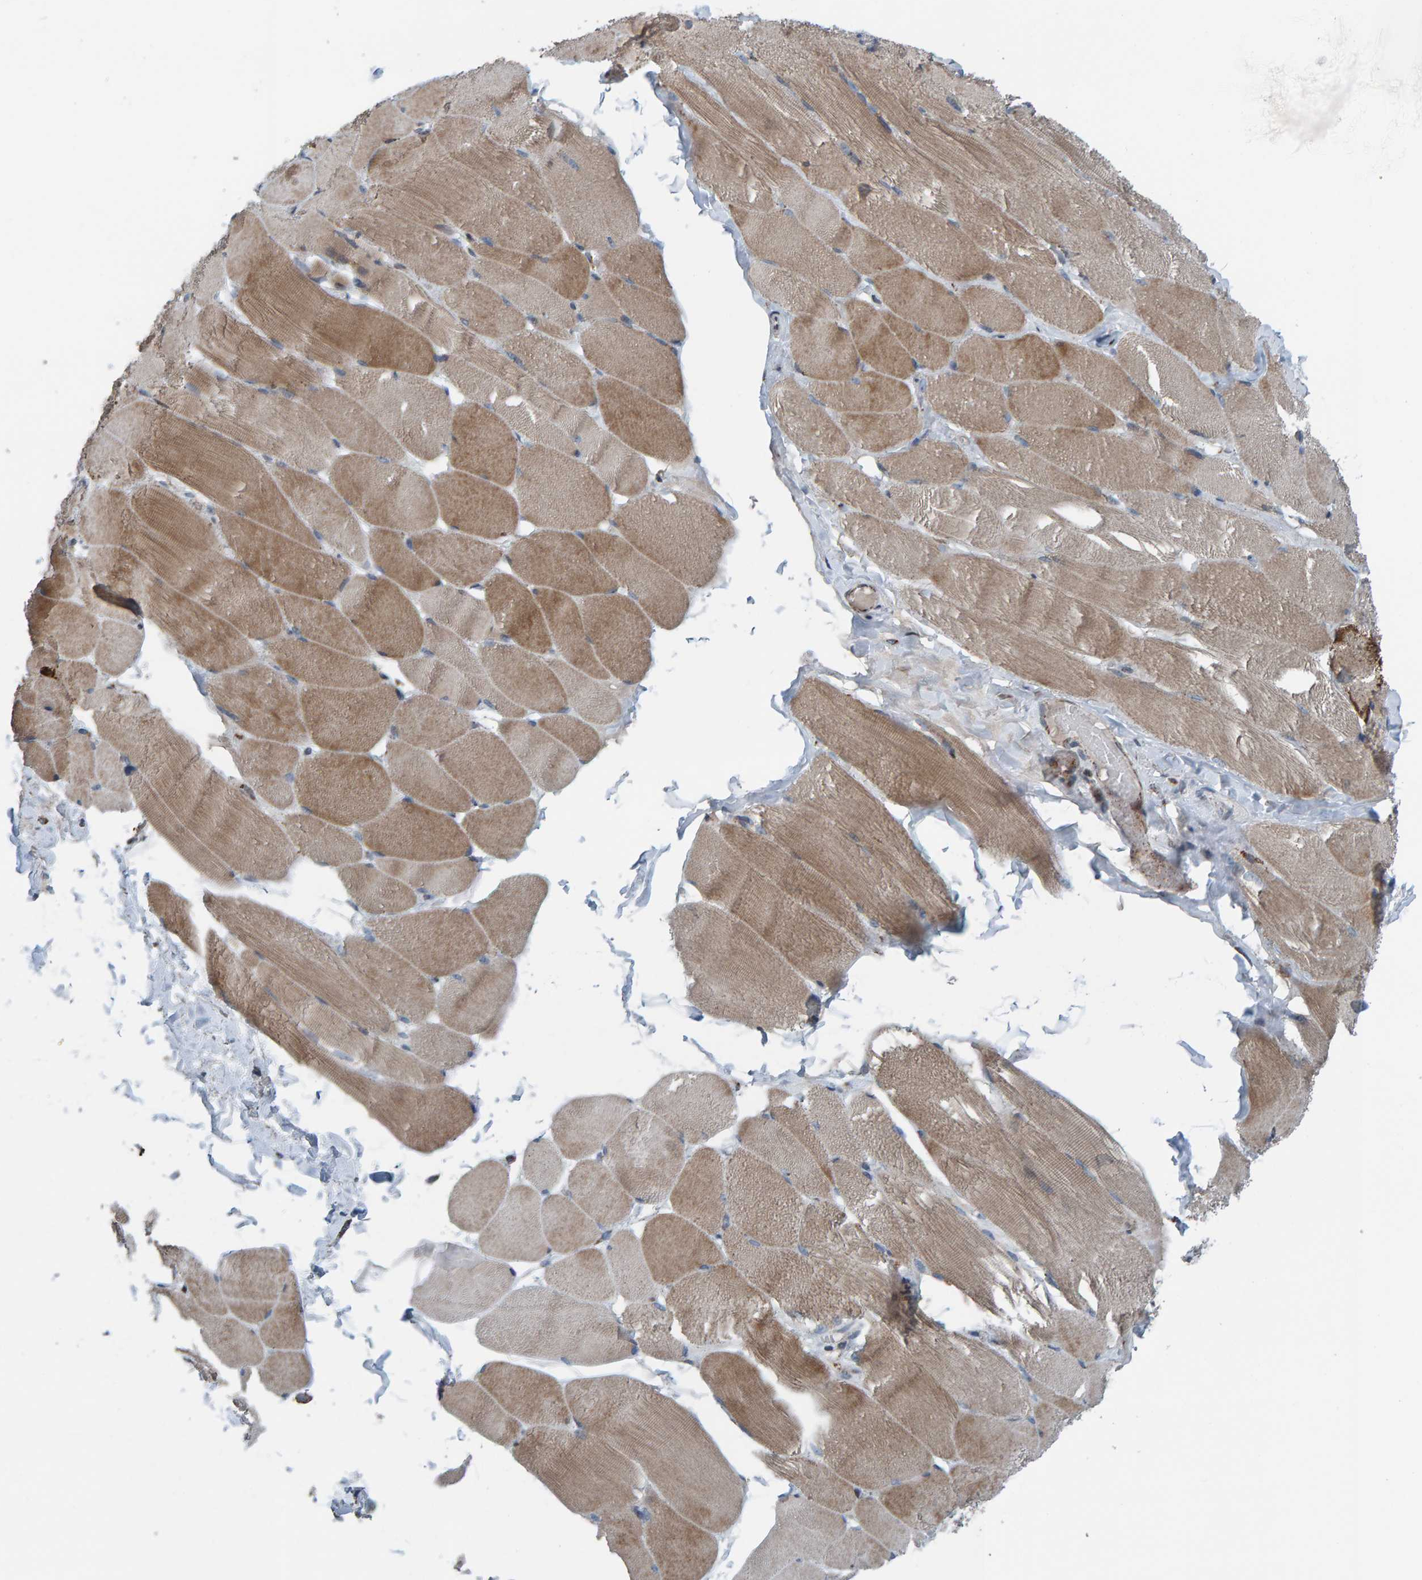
{"staining": {"intensity": "moderate", "quantity": ">75%", "location": "cytoplasmic/membranous"}, "tissue": "skeletal muscle", "cell_type": "Myocytes", "image_type": "normal", "snomed": [{"axis": "morphology", "description": "Normal tissue, NOS"}, {"axis": "topography", "description": "Skin"}, {"axis": "topography", "description": "Skeletal muscle"}], "caption": "High-power microscopy captured an IHC micrograph of unremarkable skeletal muscle, revealing moderate cytoplasmic/membranous positivity in about >75% of myocytes.", "gene": "ZNF48", "patient": {"sex": "male", "age": 83}}